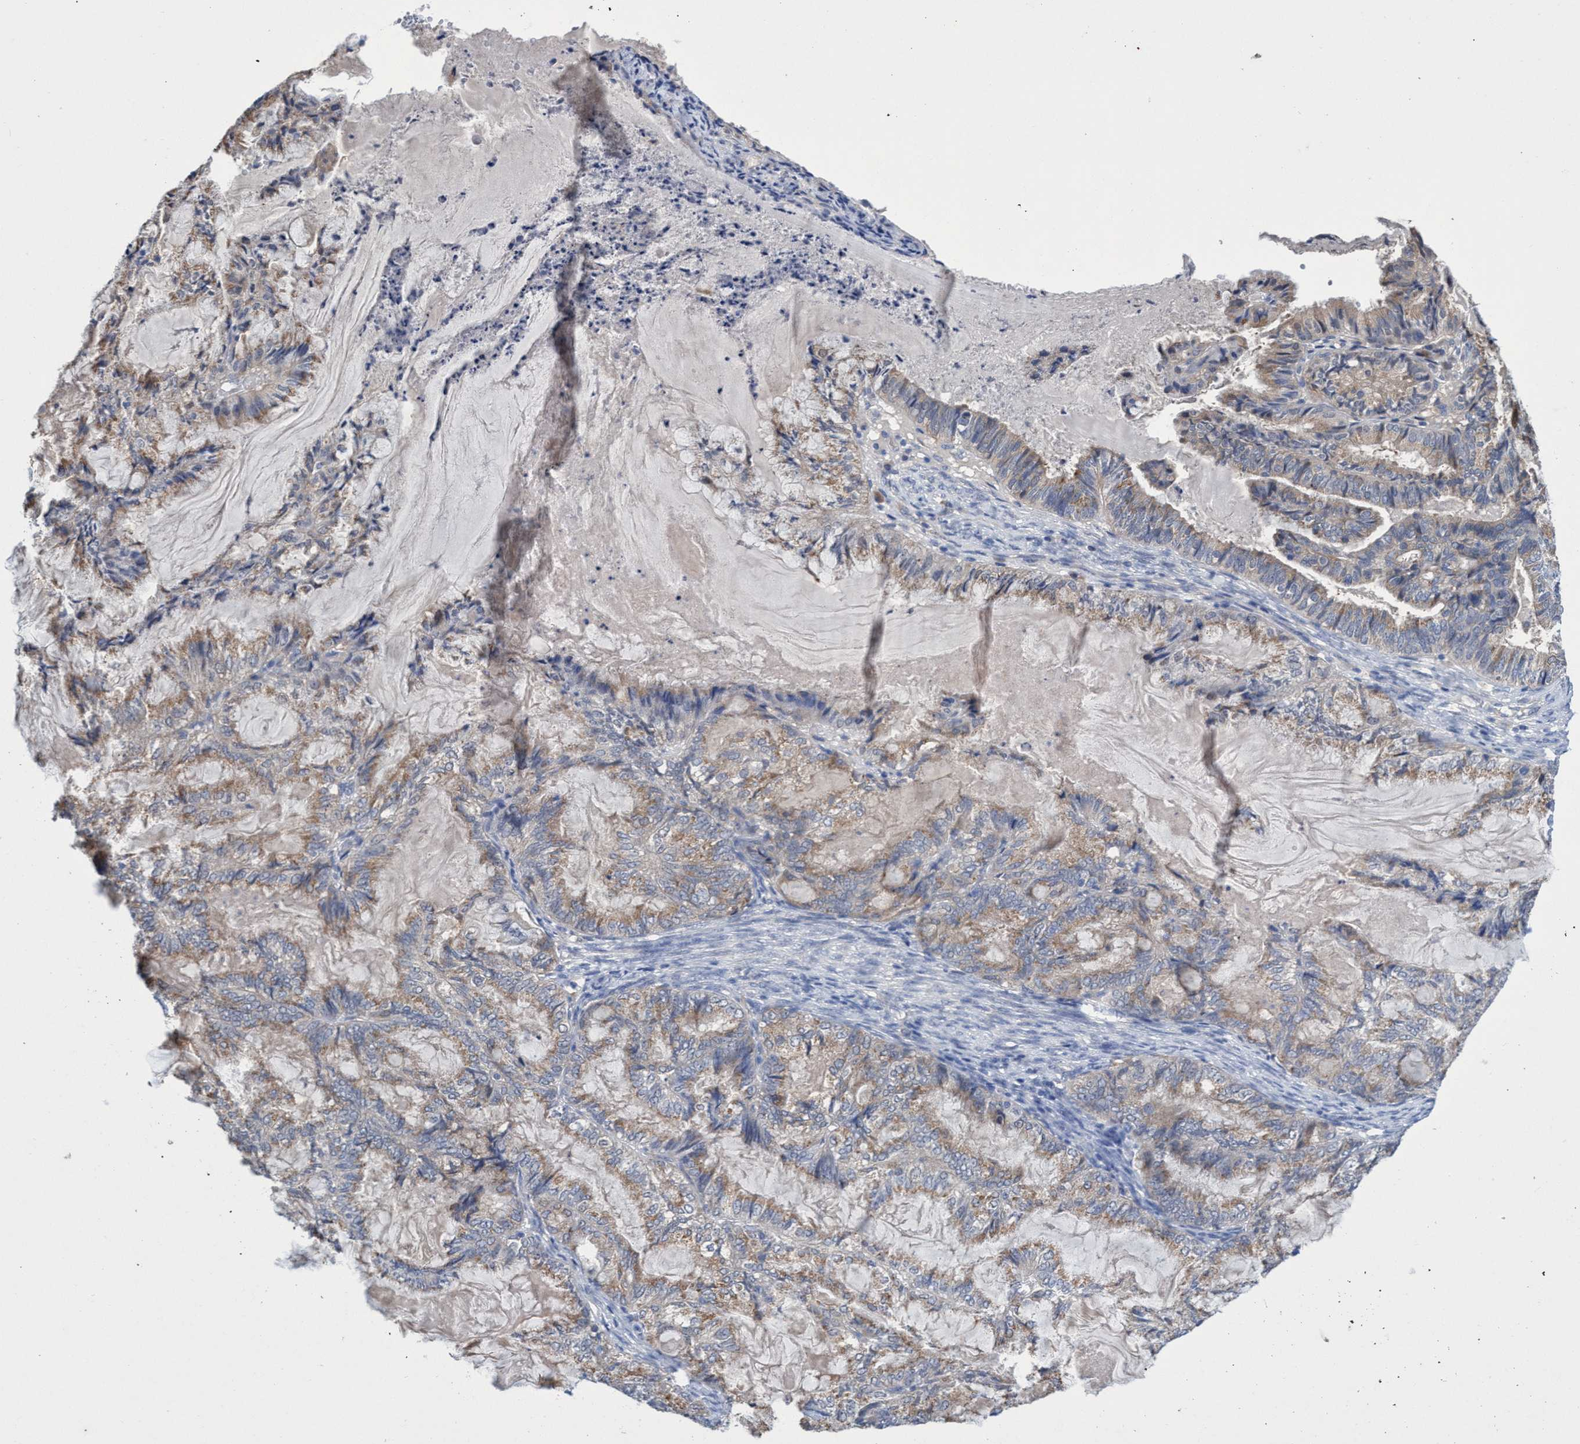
{"staining": {"intensity": "weak", "quantity": "25%-75%", "location": "cytoplasmic/membranous"}, "tissue": "endometrial cancer", "cell_type": "Tumor cells", "image_type": "cancer", "snomed": [{"axis": "morphology", "description": "Adenocarcinoma, NOS"}, {"axis": "topography", "description": "Endometrium"}], "caption": "Tumor cells reveal low levels of weak cytoplasmic/membranous staining in about 25%-75% of cells in human endometrial adenocarcinoma.", "gene": "SVEP1", "patient": {"sex": "female", "age": 86}}